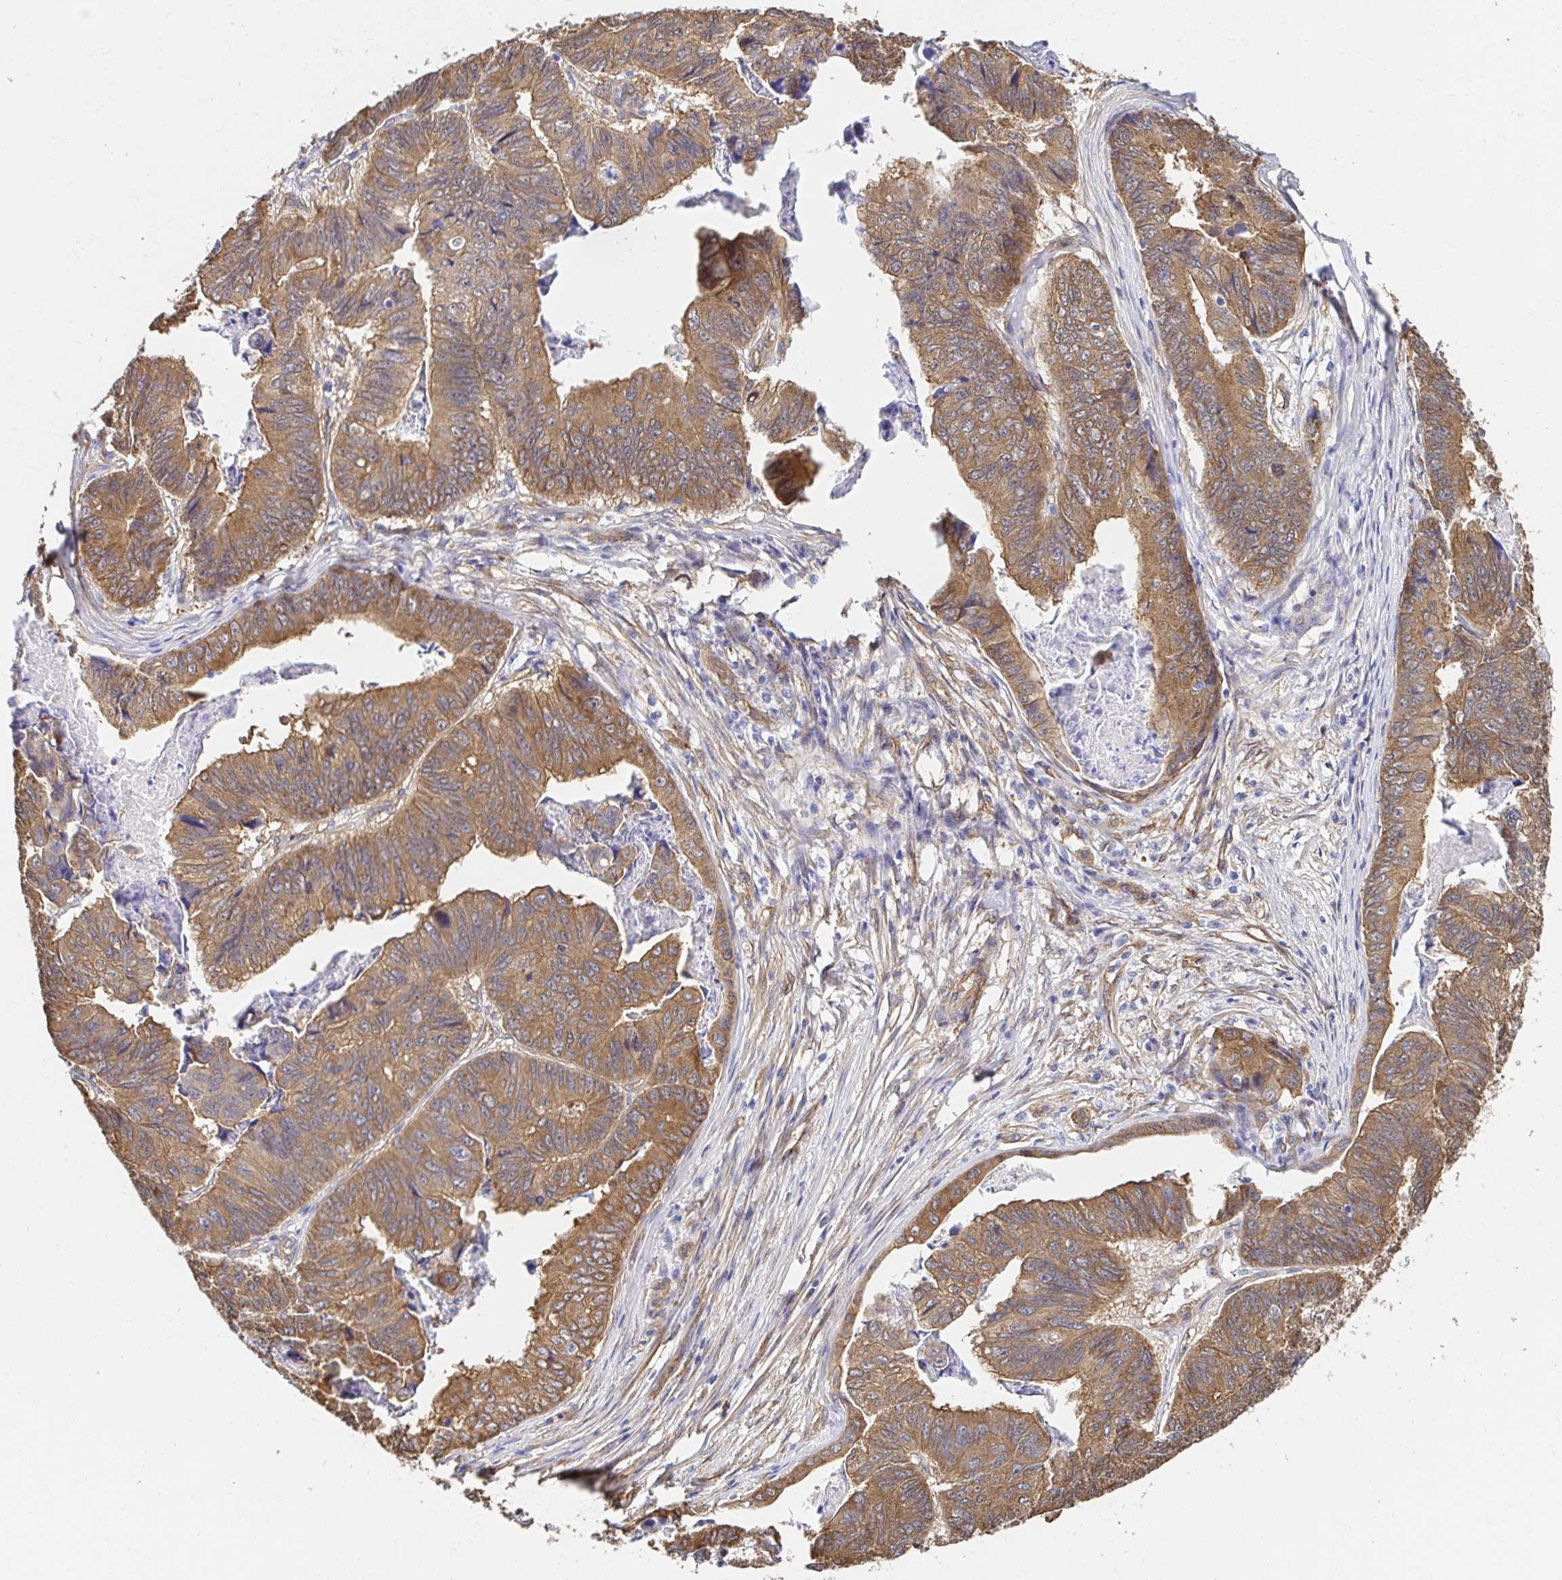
{"staining": {"intensity": "moderate", "quantity": ">75%", "location": "cytoplasmic/membranous"}, "tissue": "stomach cancer", "cell_type": "Tumor cells", "image_type": "cancer", "snomed": [{"axis": "morphology", "description": "Adenocarcinoma, NOS"}, {"axis": "topography", "description": "Stomach, lower"}], "caption": "The photomicrograph exhibits staining of stomach cancer, revealing moderate cytoplasmic/membranous protein positivity (brown color) within tumor cells.", "gene": "CTTN", "patient": {"sex": "male", "age": 77}}